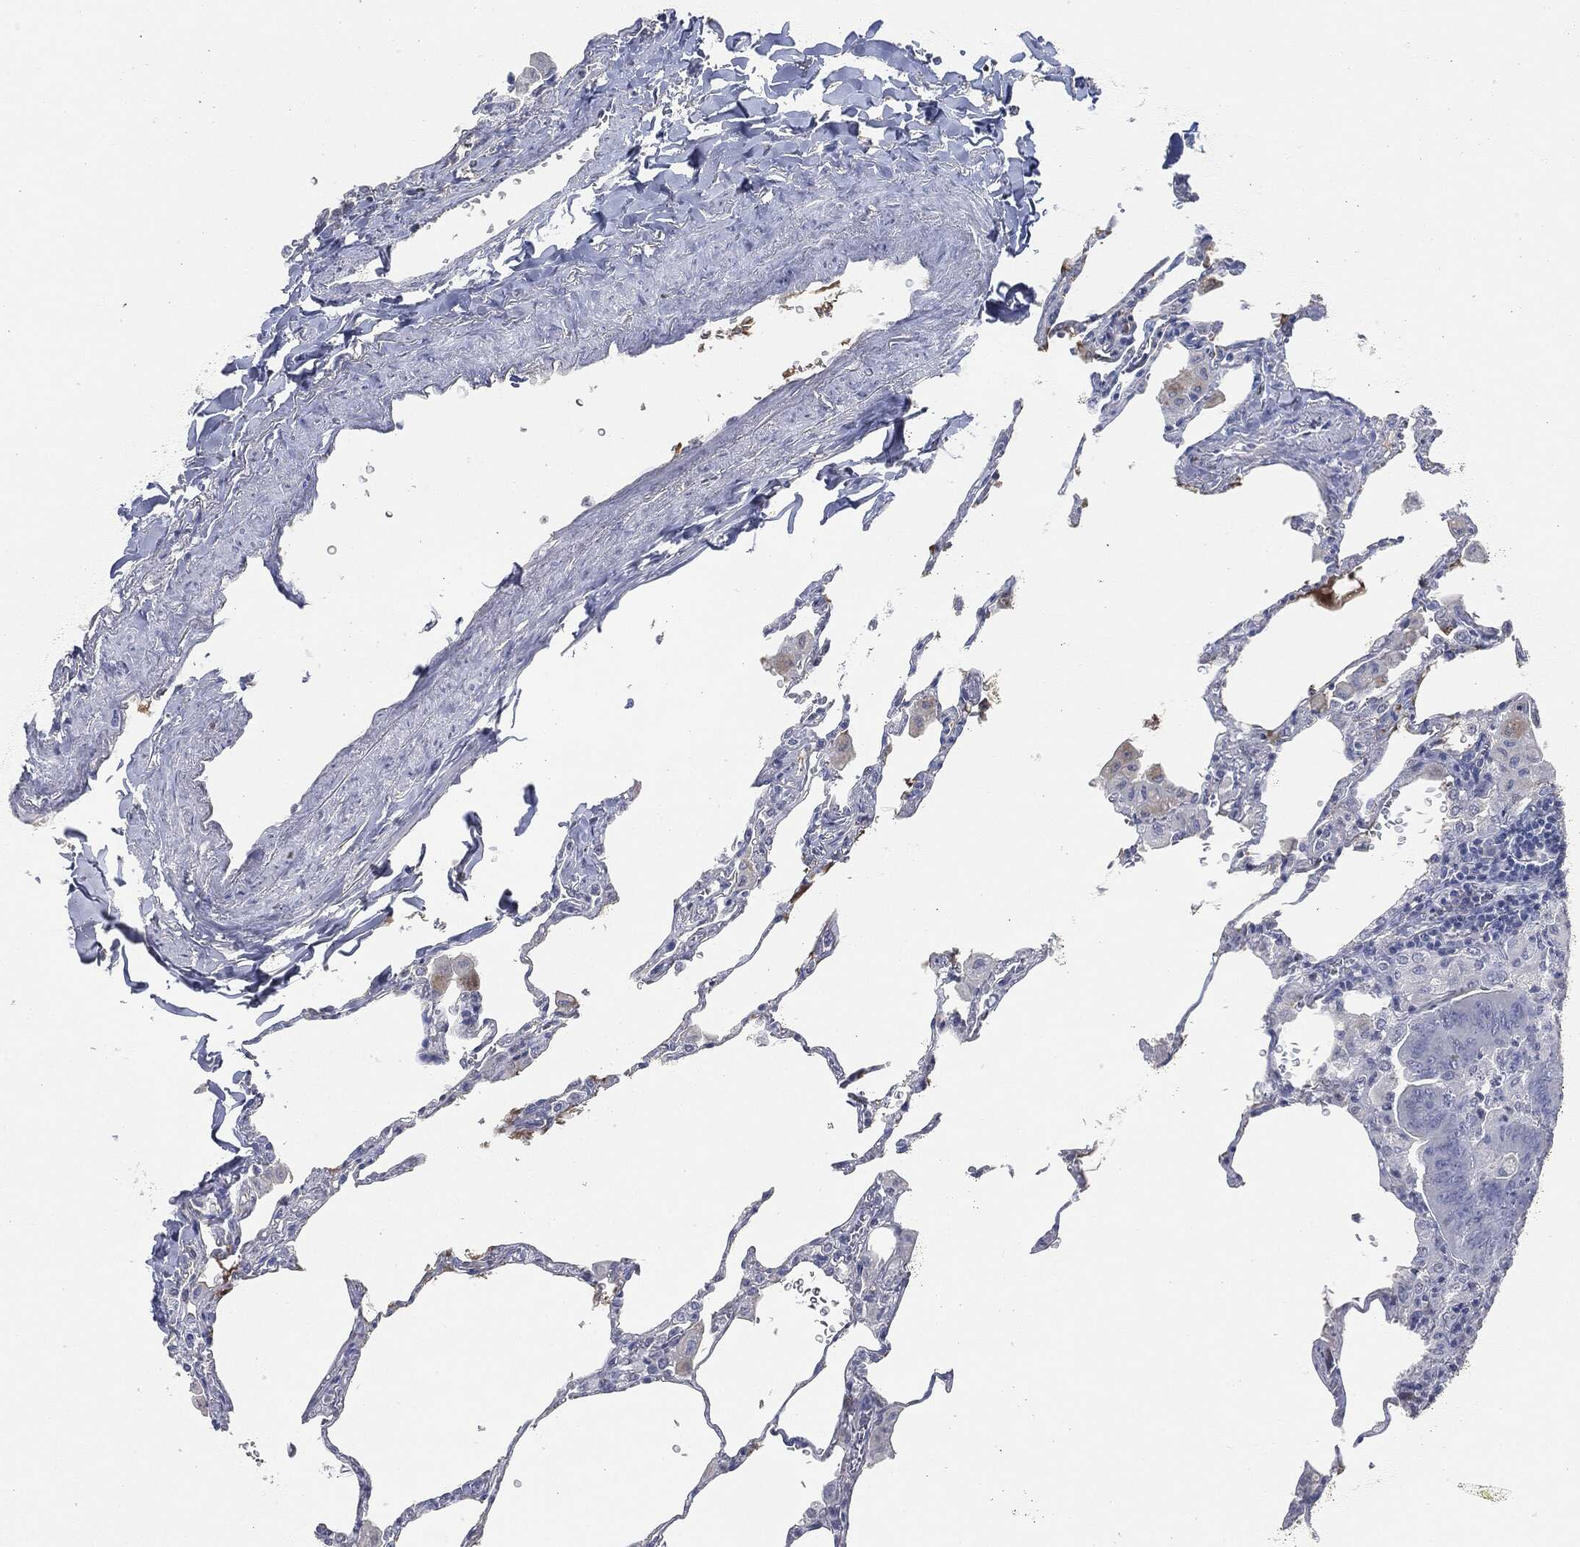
{"staining": {"intensity": "negative", "quantity": "none", "location": "none"}, "tissue": "lung", "cell_type": "Alveolar cells", "image_type": "normal", "snomed": [{"axis": "morphology", "description": "Normal tissue, NOS"}, {"axis": "morphology", "description": "Adenocarcinoma, metastatic, NOS"}, {"axis": "topography", "description": "Lung"}], "caption": "Micrograph shows no protein positivity in alveolar cells of benign lung. The staining was performed using DAB (3,3'-diaminobenzidine) to visualize the protein expression in brown, while the nuclei were stained in blue with hematoxylin (Magnification: 20x).", "gene": "SIGLEC7", "patient": {"sex": "male", "age": 45}}